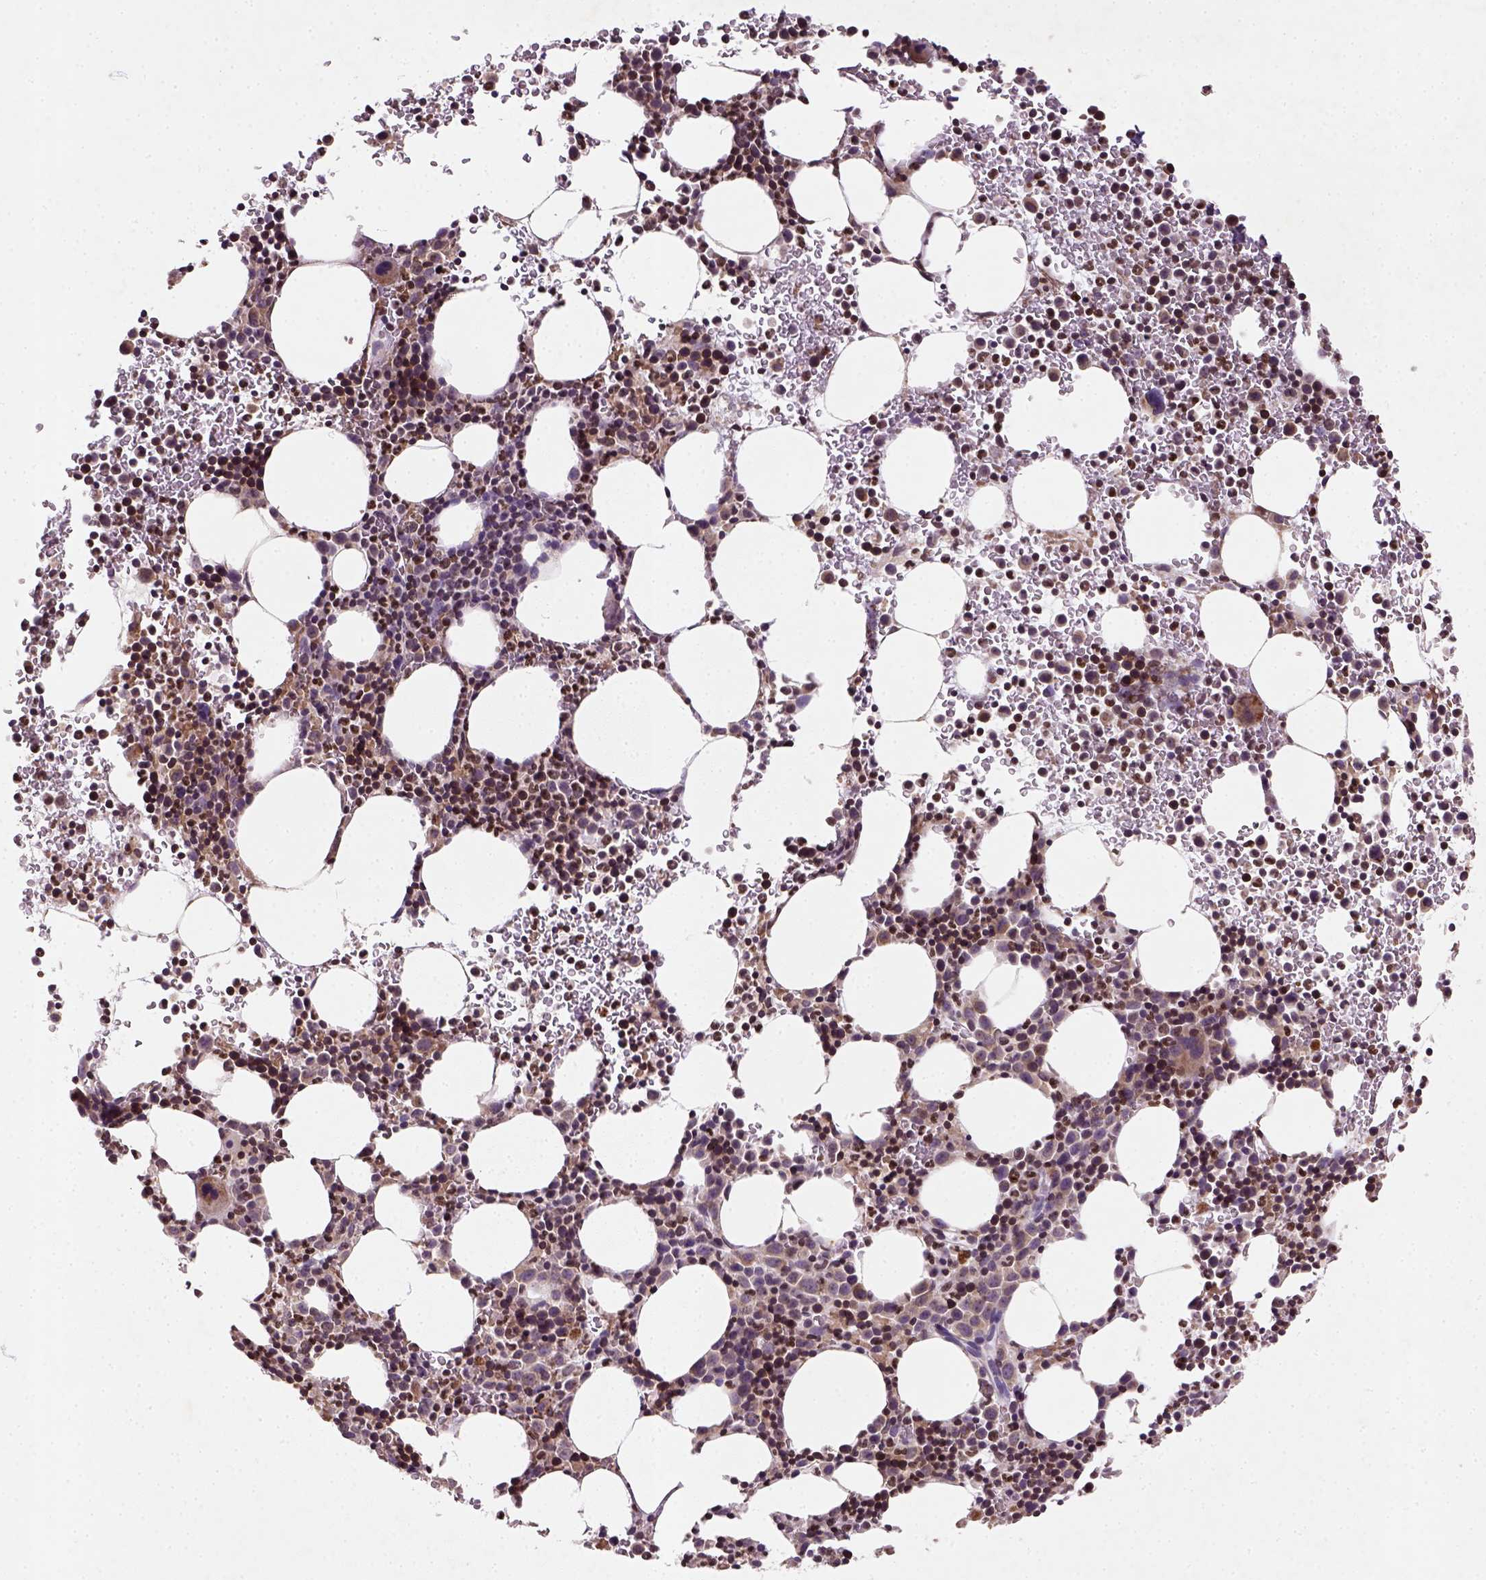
{"staining": {"intensity": "strong", "quantity": ">75%", "location": "cytoplasmic/membranous,nuclear"}, "tissue": "bone marrow", "cell_type": "Hematopoietic cells", "image_type": "normal", "snomed": [{"axis": "morphology", "description": "Normal tissue, NOS"}, {"axis": "topography", "description": "Bone marrow"}], "caption": "The micrograph shows staining of benign bone marrow, revealing strong cytoplasmic/membranous,nuclear protein positivity (brown color) within hematopoietic cells.", "gene": "NUDT3", "patient": {"sex": "male", "age": 58}}